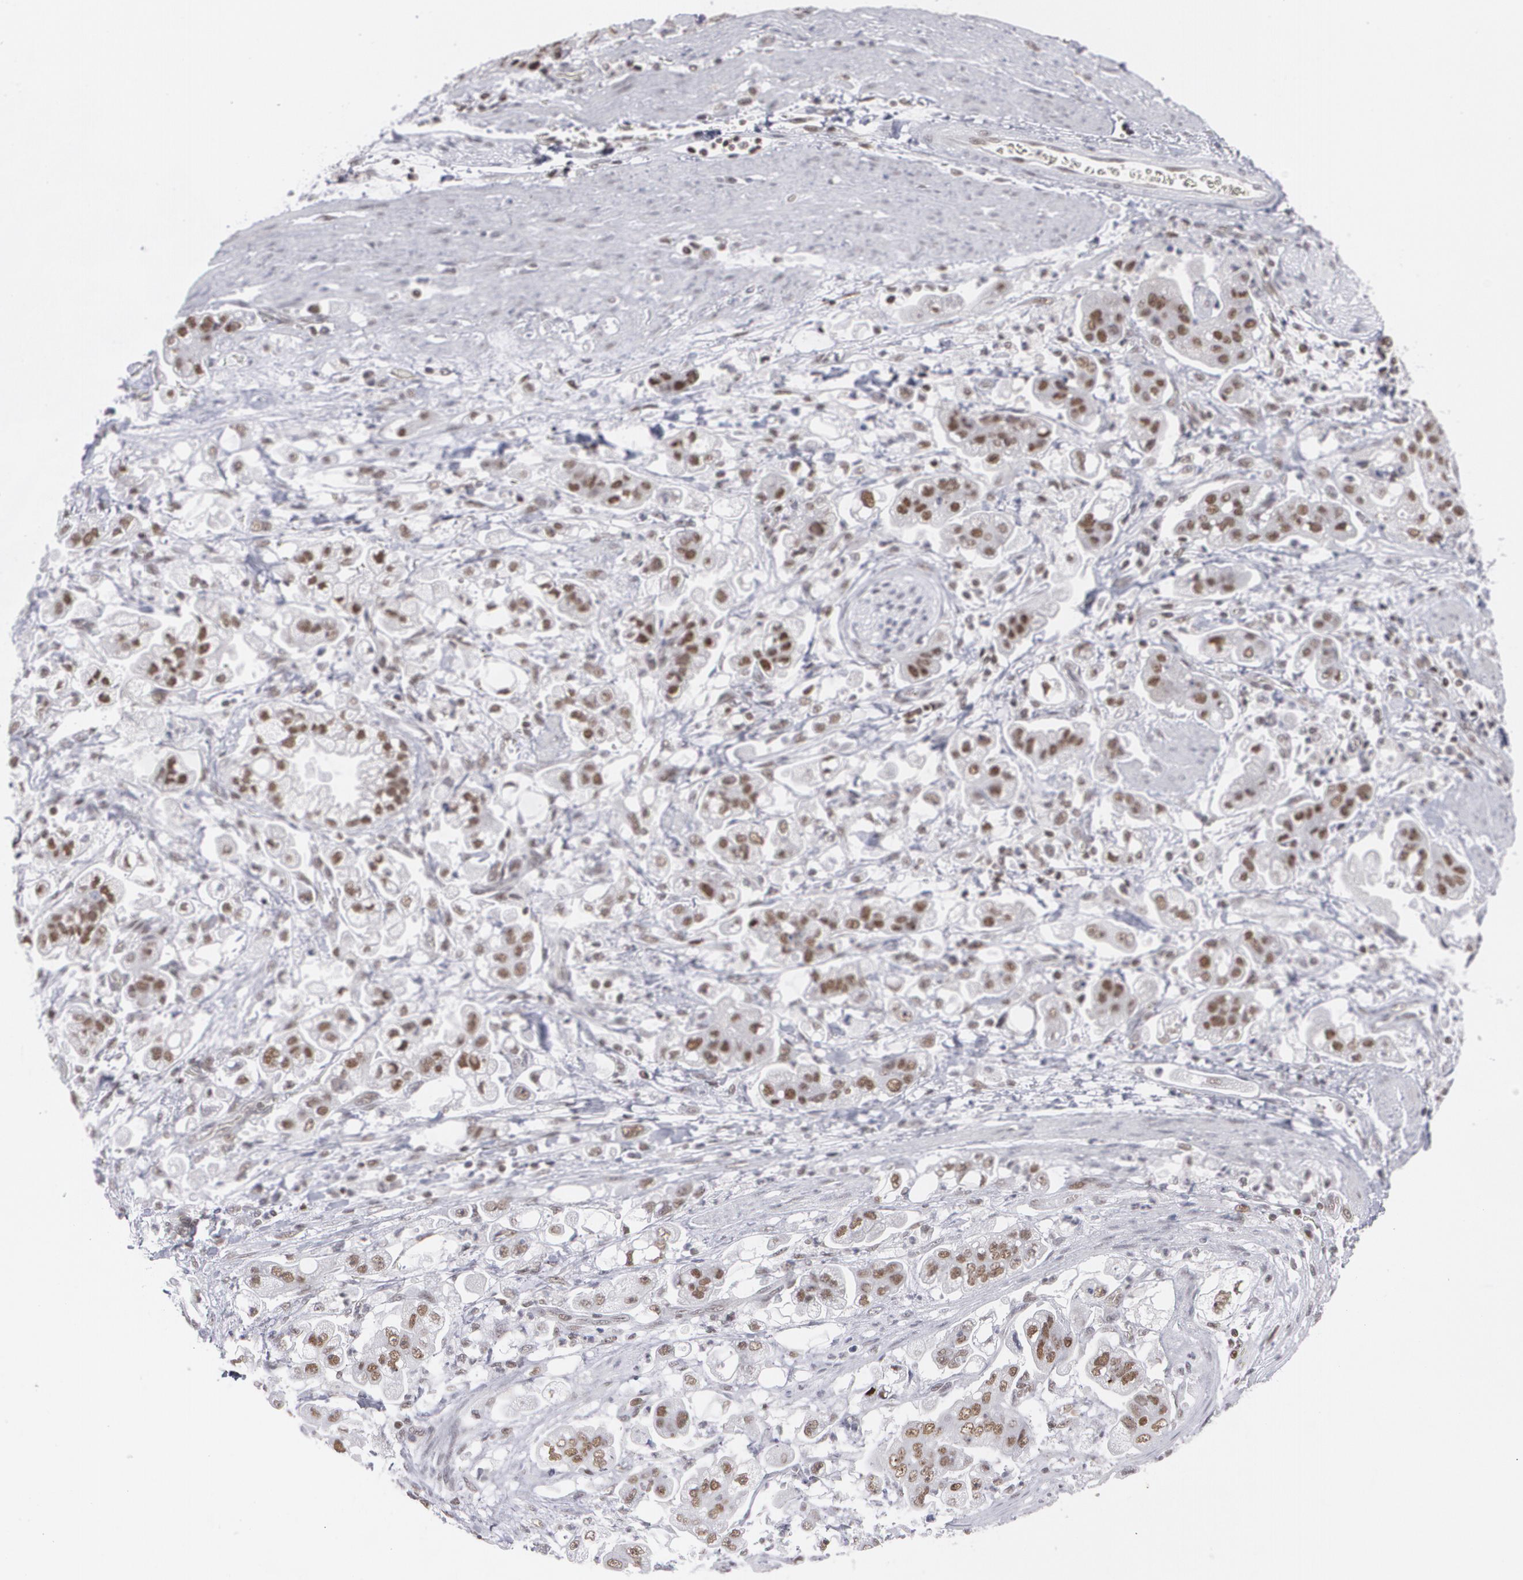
{"staining": {"intensity": "moderate", "quantity": ">75%", "location": "nuclear"}, "tissue": "stomach cancer", "cell_type": "Tumor cells", "image_type": "cancer", "snomed": [{"axis": "morphology", "description": "Adenocarcinoma, NOS"}, {"axis": "topography", "description": "Stomach"}], "caption": "Immunohistochemical staining of human stomach cancer reveals medium levels of moderate nuclear positivity in approximately >75% of tumor cells.", "gene": "MCL1", "patient": {"sex": "male", "age": 62}}